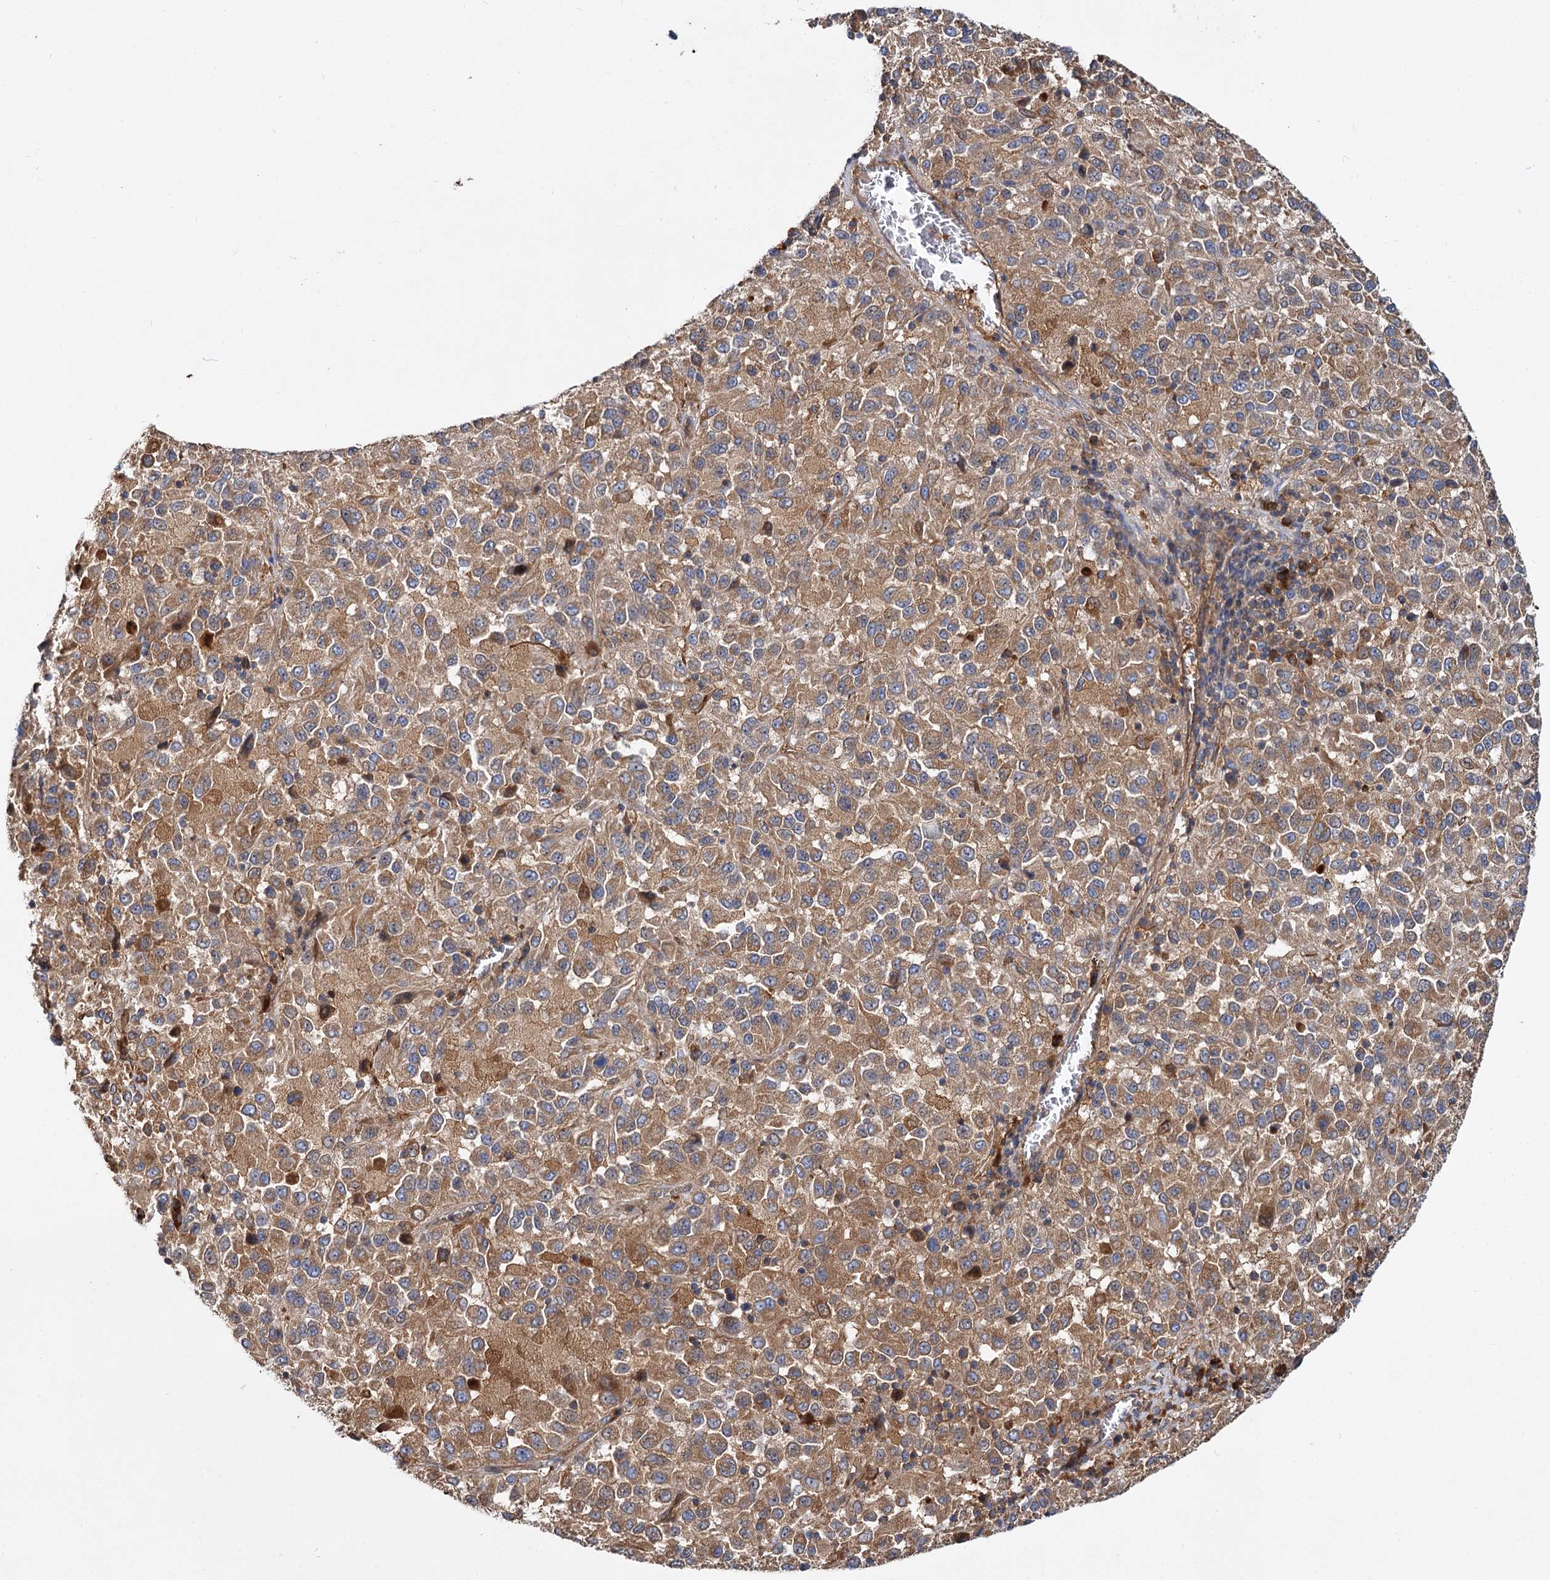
{"staining": {"intensity": "moderate", "quantity": ">75%", "location": "cytoplasmic/membranous"}, "tissue": "melanoma", "cell_type": "Tumor cells", "image_type": "cancer", "snomed": [{"axis": "morphology", "description": "Malignant melanoma, Metastatic site"}, {"axis": "topography", "description": "Lung"}], "caption": "DAB immunohistochemical staining of malignant melanoma (metastatic site) displays moderate cytoplasmic/membranous protein expression in approximately >75% of tumor cells.", "gene": "ALKBH7", "patient": {"sex": "male", "age": 64}}